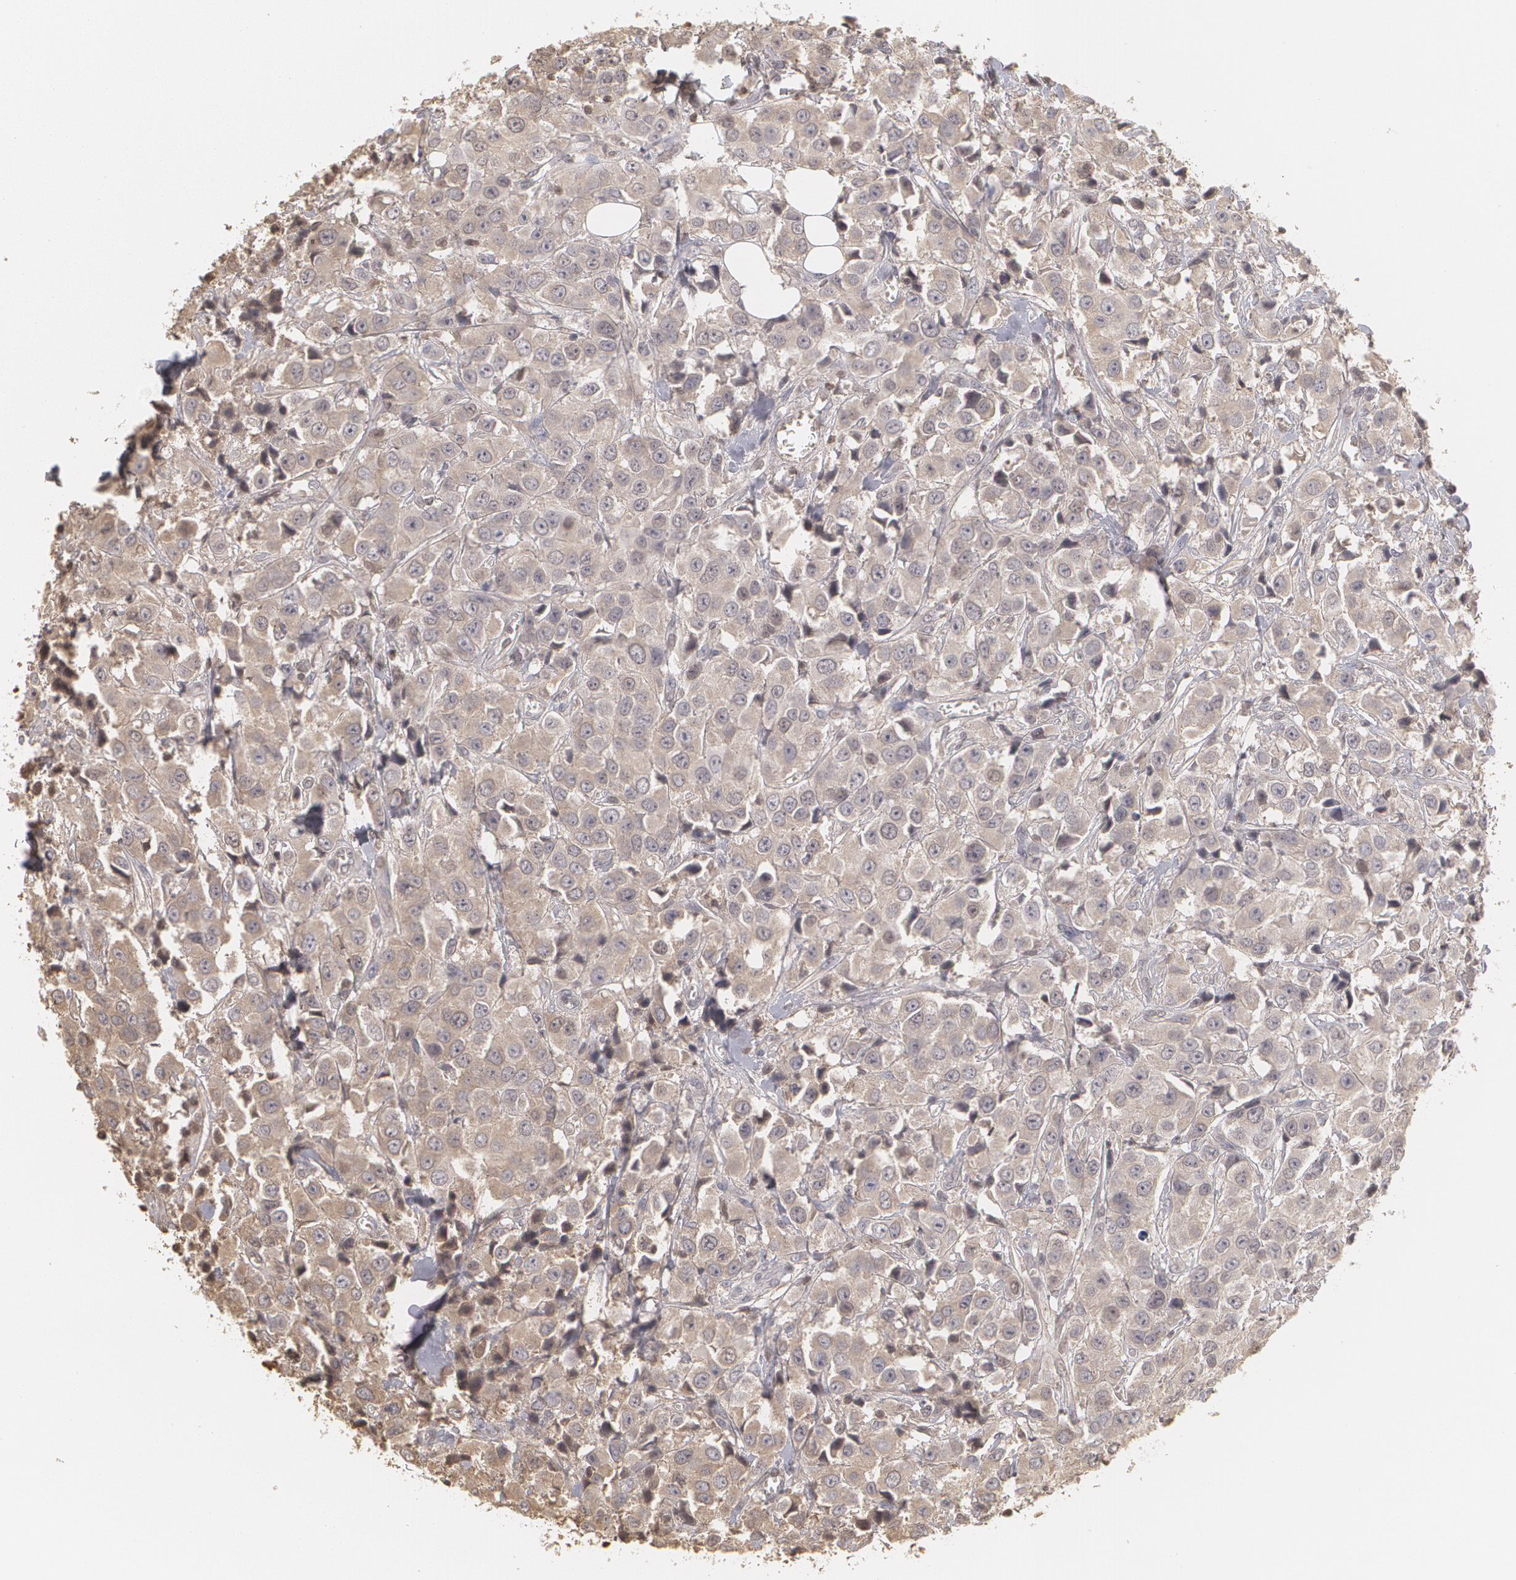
{"staining": {"intensity": "weak", "quantity": ">75%", "location": "cytoplasmic/membranous"}, "tissue": "breast cancer", "cell_type": "Tumor cells", "image_type": "cancer", "snomed": [{"axis": "morphology", "description": "Duct carcinoma"}, {"axis": "topography", "description": "Breast"}], "caption": "A high-resolution image shows immunohistochemistry (IHC) staining of breast cancer (infiltrating ductal carcinoma), which shows weak cytoplasmic/membranous staining in about >75% of tumor cells.", "gene": "SERPINA1", "patient": {"sex": "female", "age": 58}}